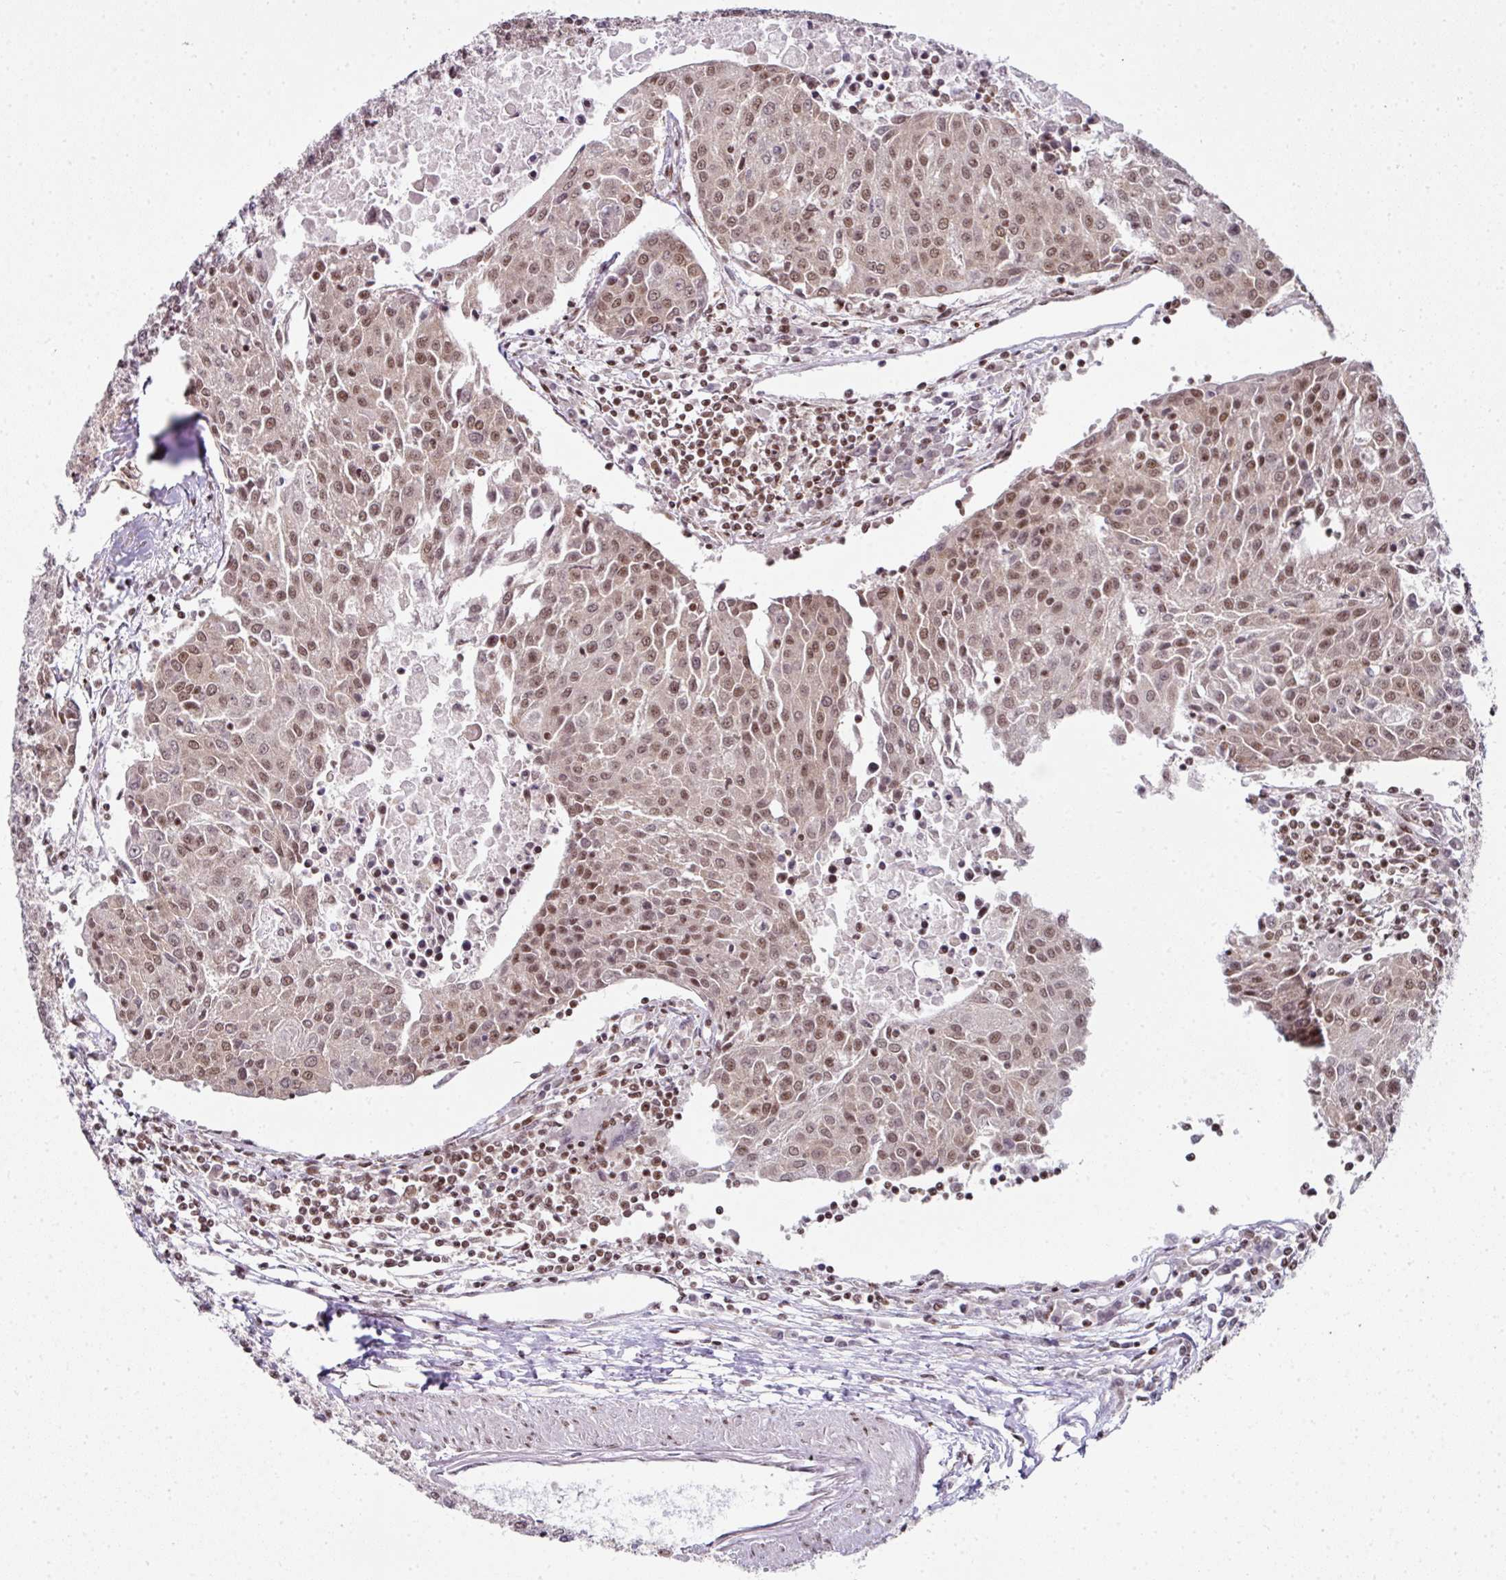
{"staining": {"intensity": "moderate", "quantity": ">75%", "location": "nuclear"}, "tissue": "urothelial cancer", "cell_type": "Tumor cells", "image_type": "cancer", "snomed": [{"axis": "morphology", "description": "Urothelial carcinoma, High grade"}, {"axis": "topography", "description": "Urinary bladder"}], "caption": "Moderate nuclear positivity for a protein is appreciated in approximately >75% of tumor cells of urothelial carcinoma (high-grade) using IHC.", "gene": "NFYA", "patient": {"sex": "female", "age": 85}}